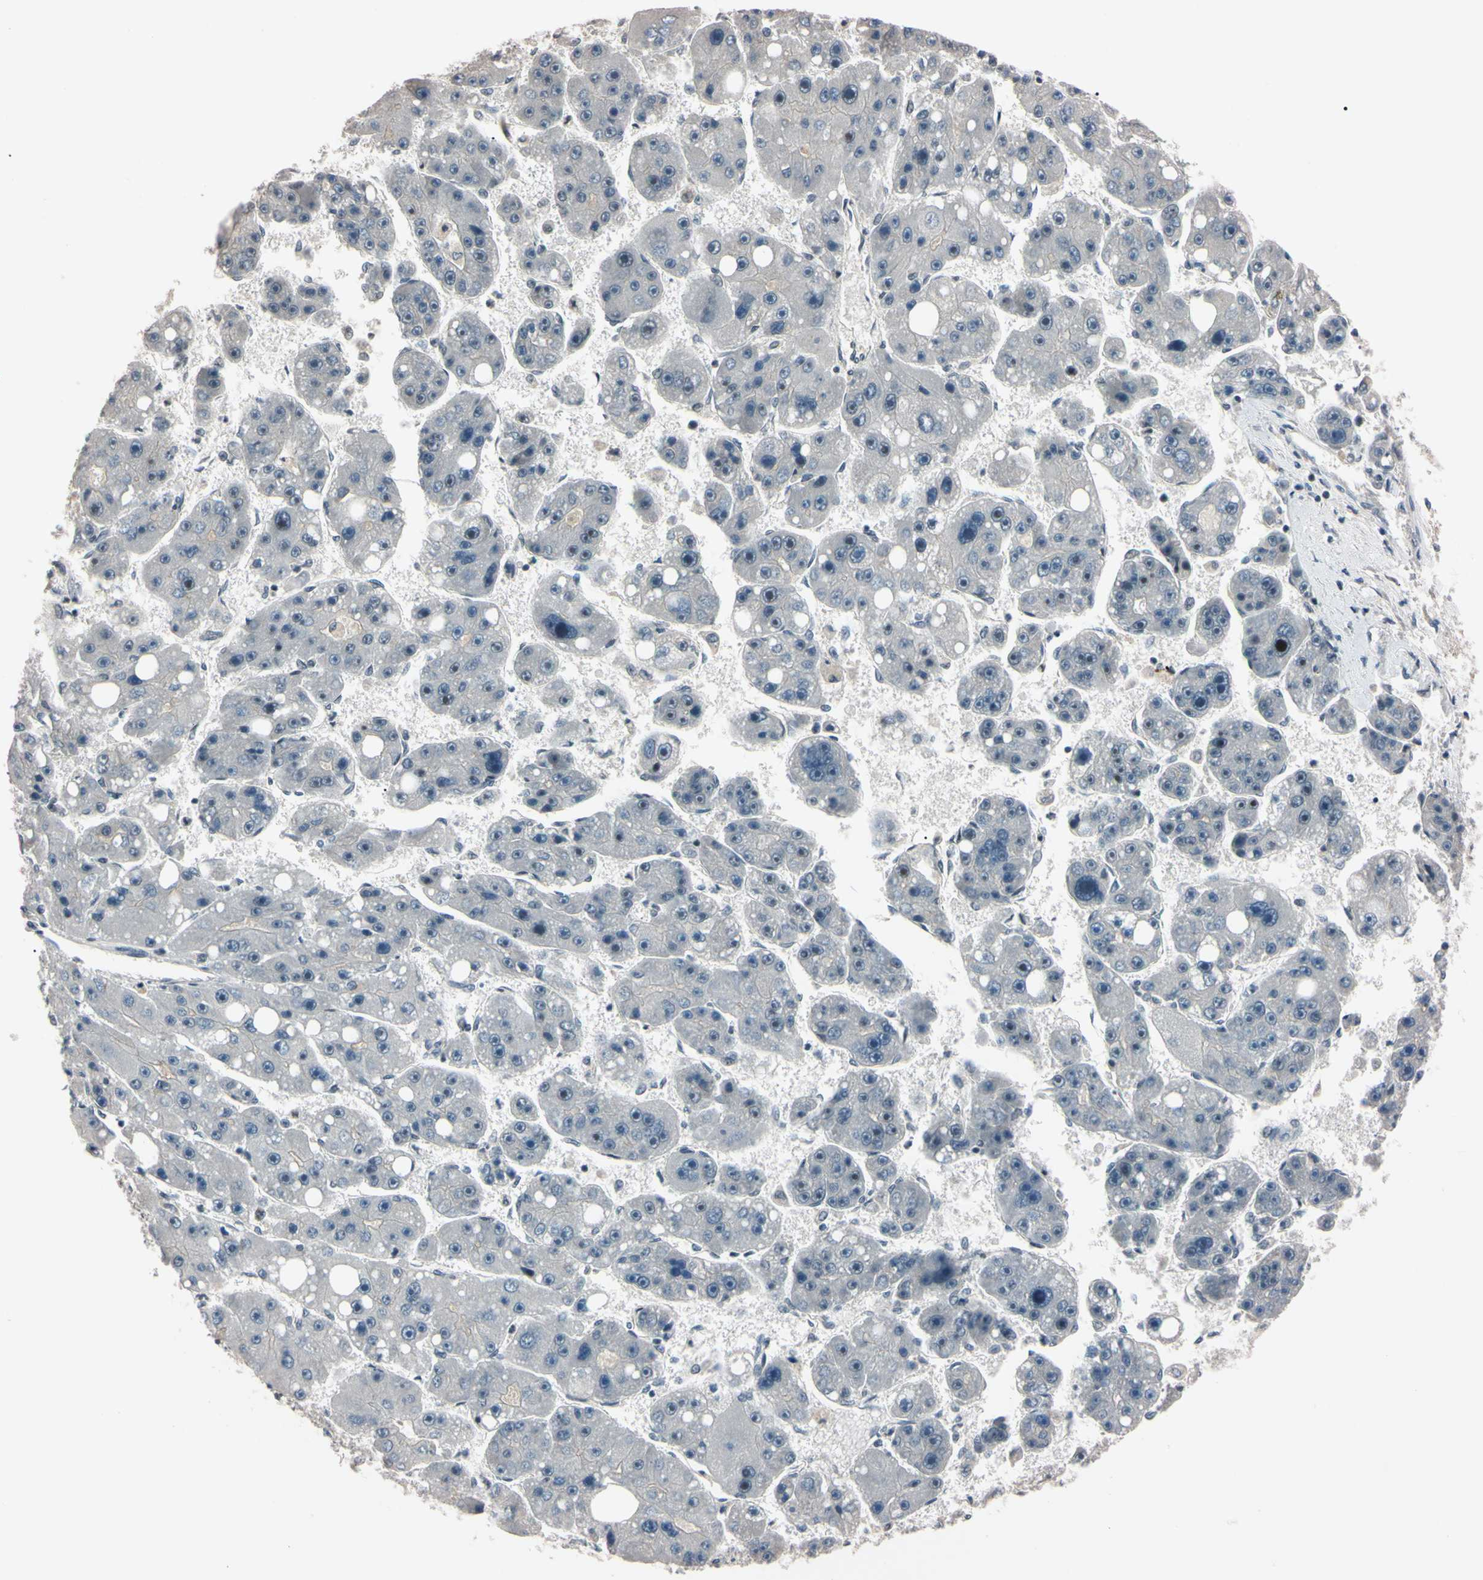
{"staining": {"intensity": "negative", "quantity": "none", "location": "none"}, "tissue": "liver cancer", "cell_type": "Tumor cells", "image_type": "cancer", "snomed": [{"axis": "morphology", "description": "Carcinoma, Hepatocellular, NOS"}, {"axis": "topography", "description": "Liver"}], "caption": "This photomicrograph is of liver cancer (hepatocellular carcinoma) stained with immunohistochemistry (IHC) to label a protein in brown with the nuclei are counter-stained blue. There is no positivity in tumor cells. (Immunohistochemistry (ihc), brightfield microscopy, high magnification).", "gene": "YY1", "patient": {"sex": "female", "age": 61}}